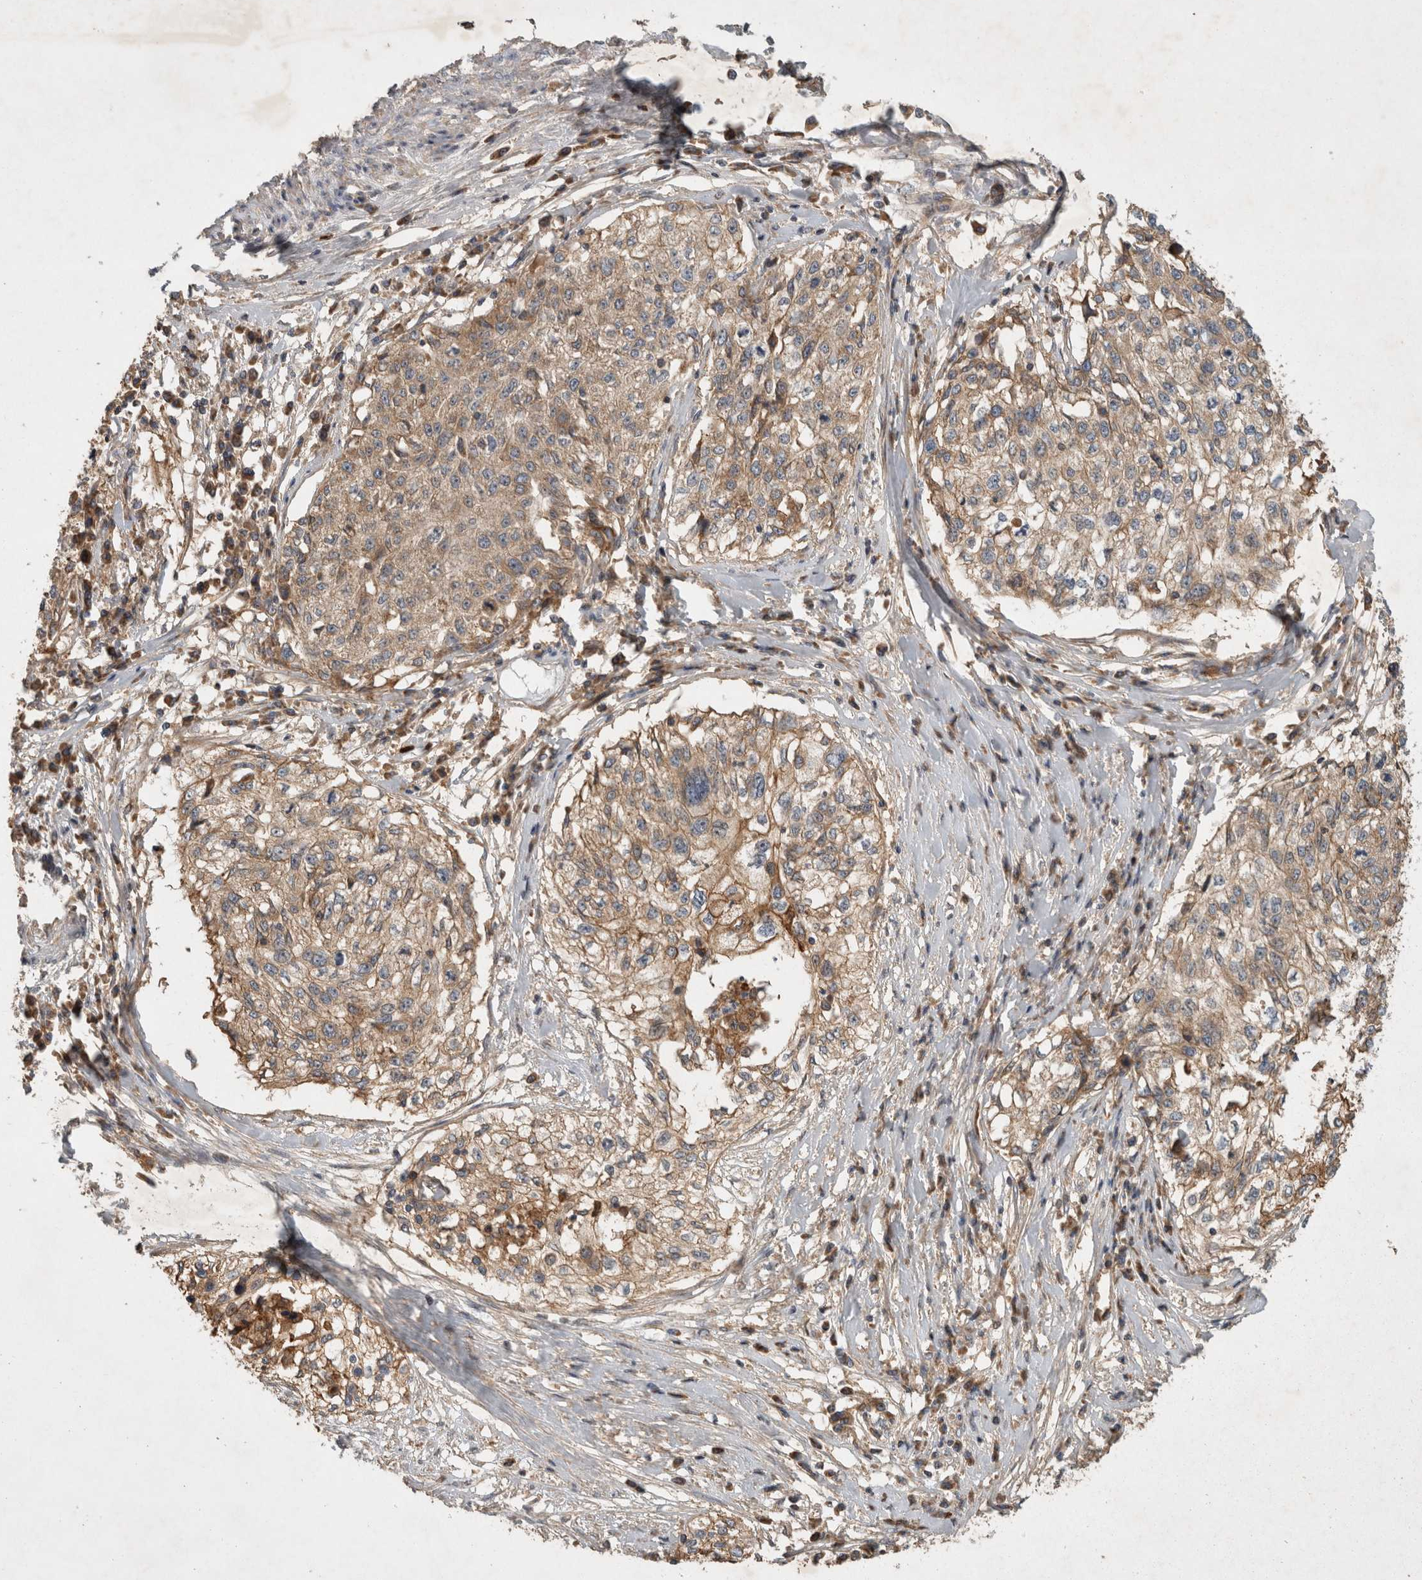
{"staining": {"intensity": "weak", "quantity": ">75%", "location": "cytoplasmic/membranous"}, "tissue": "cervical cancer", "cell_type": "Tumor cells", "image_type": "cancer", "snomed": [{"axis": "morphology", "description": "Squamous cell carcinoma, NOS"}, {"axis": "topography", "description": "Cervix"}], "caption": "Cervical cancer was stained to show a protein in brown. There is low levels of weak cytoplasmic/membranous positivity in about >75% of tumor cells.", "gene": "SERAC1", "patient": {"sex": "female", "age": 57}}